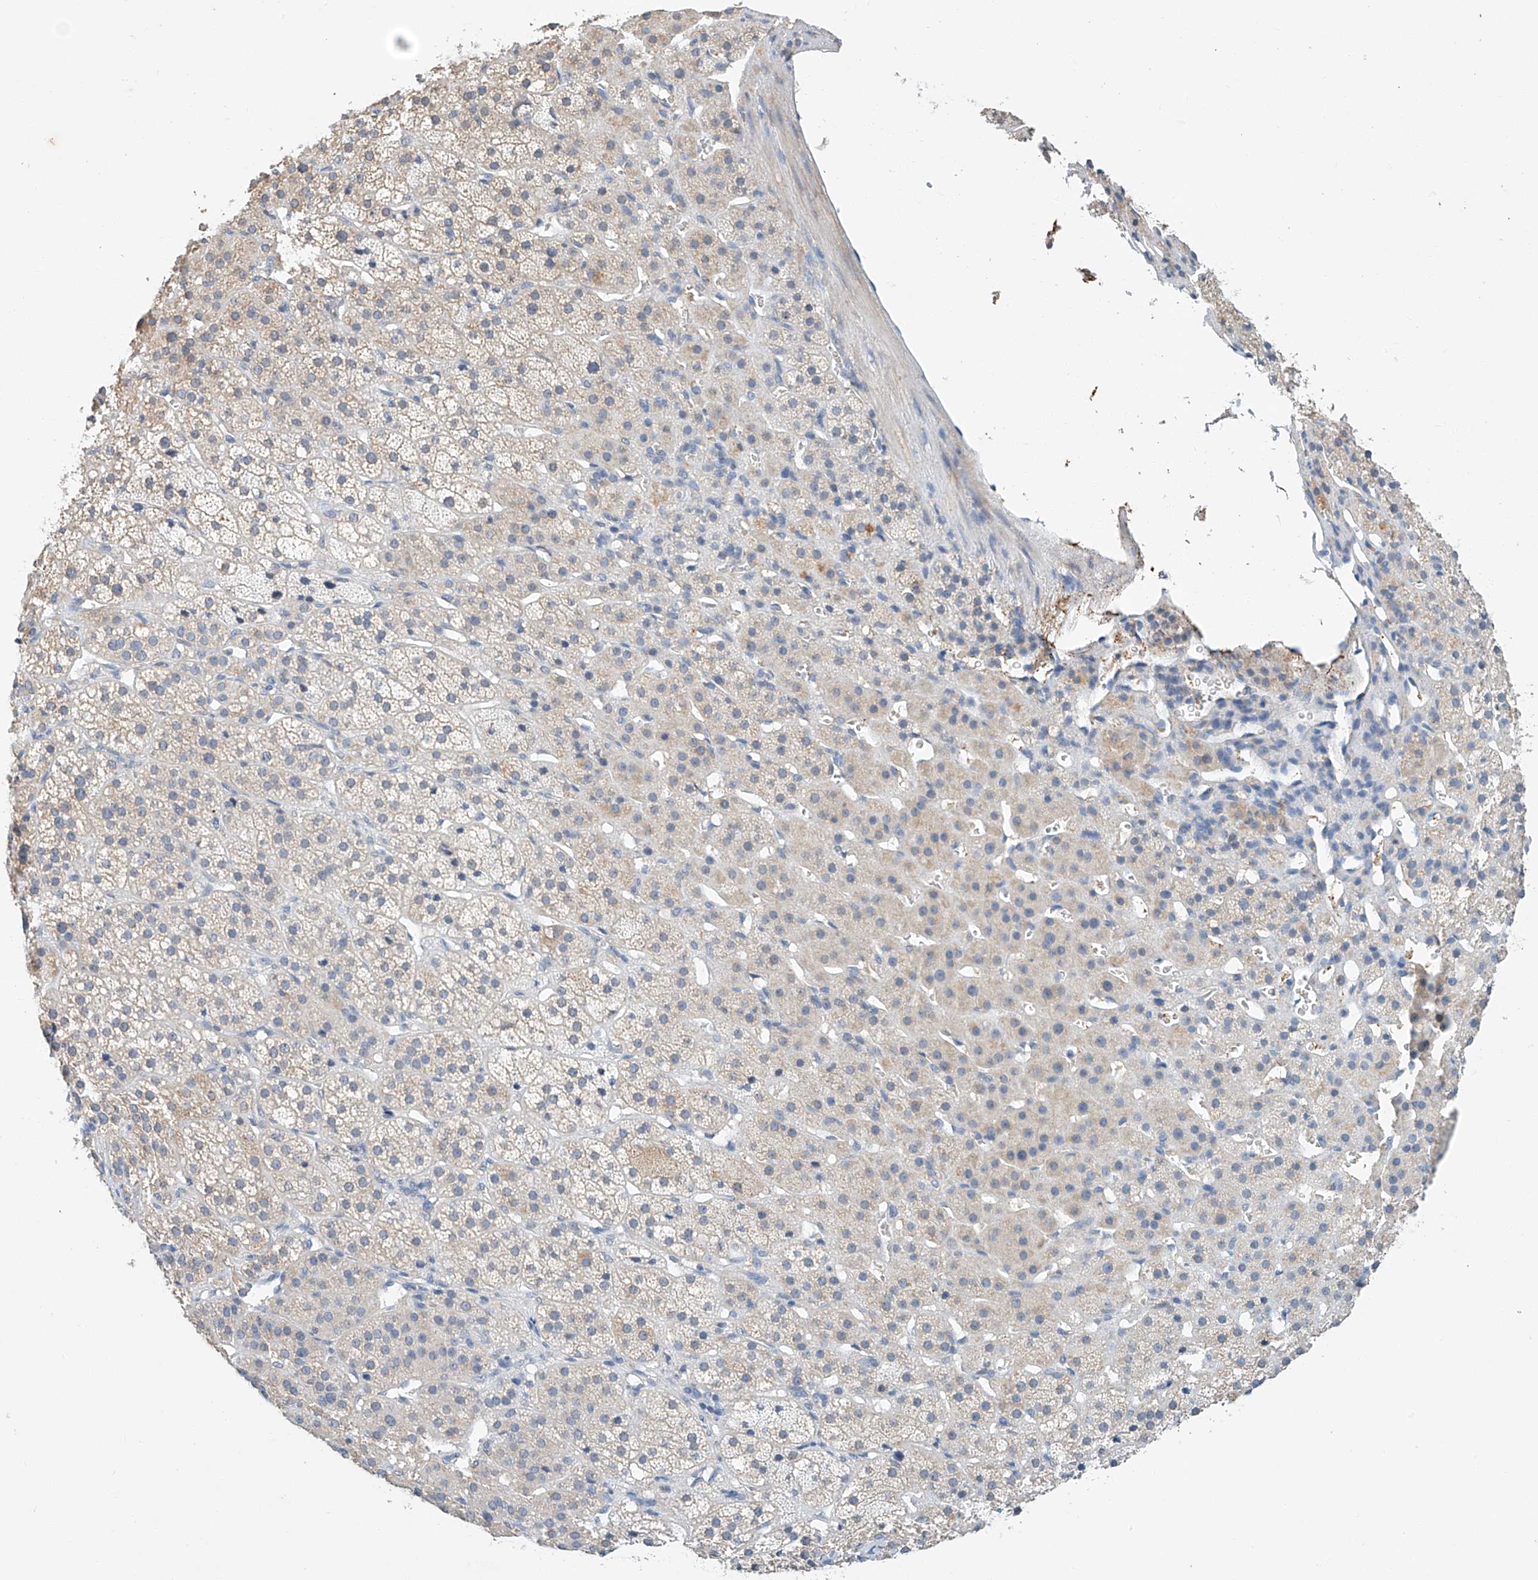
{"staining": {"intensity": "negative", "quantity": "none", "location": "none"}, "tissue": "adrenal gland", "cell_type": "Glandular cells", "image_type": "normal", "snomed": [{"axis": "morphology", "description": "Normal tissue, NOS"}, {"axis": "topography", "description": "Adrenal gland"}], "caption": "Immunohistochemistry (IHC) of normal adrenal gland displays no staining in glandular cells. Brightfield microscopy of immunohistochemistry (IHC) stained with DAB (3,3'-diaminobenzidine) (brown) and hematoxylin (blue), captured at high magnification.", "gene": "CTDP1", "patient": {"sex": "female", "age": 57}}